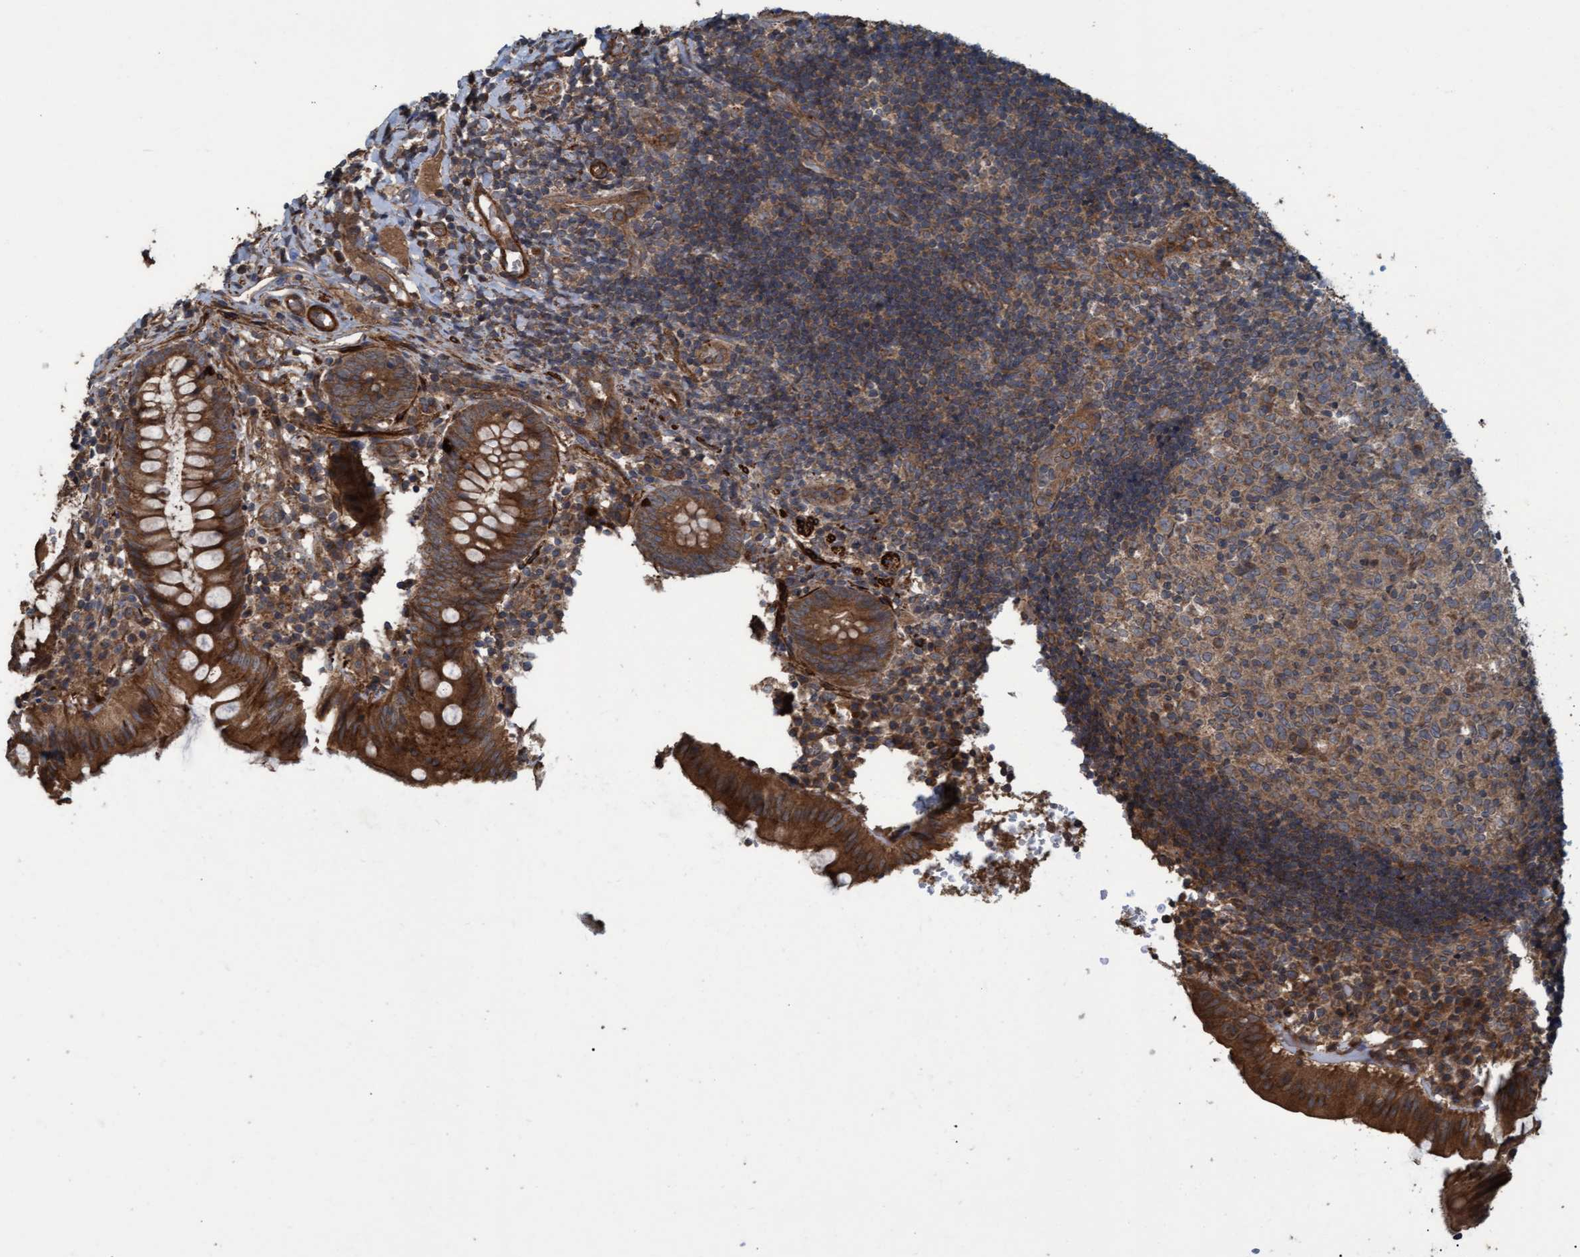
{"staining": {"intensity": "strong", "quantity": ">75%", "location": "cytoplasmic/membranous"}, "tissue": "appendix", "cell_type": "Glandular cells", "image_type": "normal", "snomed": [{"axis": "morphology", "description": "Normal tissue, NOS"}, {"axis": "topography", "description": "Appendix"}], "caption": "Strong cytoplasmic/membranous staining for a protein is seen in approximately >75% of glandular cells of benign appendix using IHC.", "gene": "GGT6", "patient": {"sex": "male", "age": 8}}